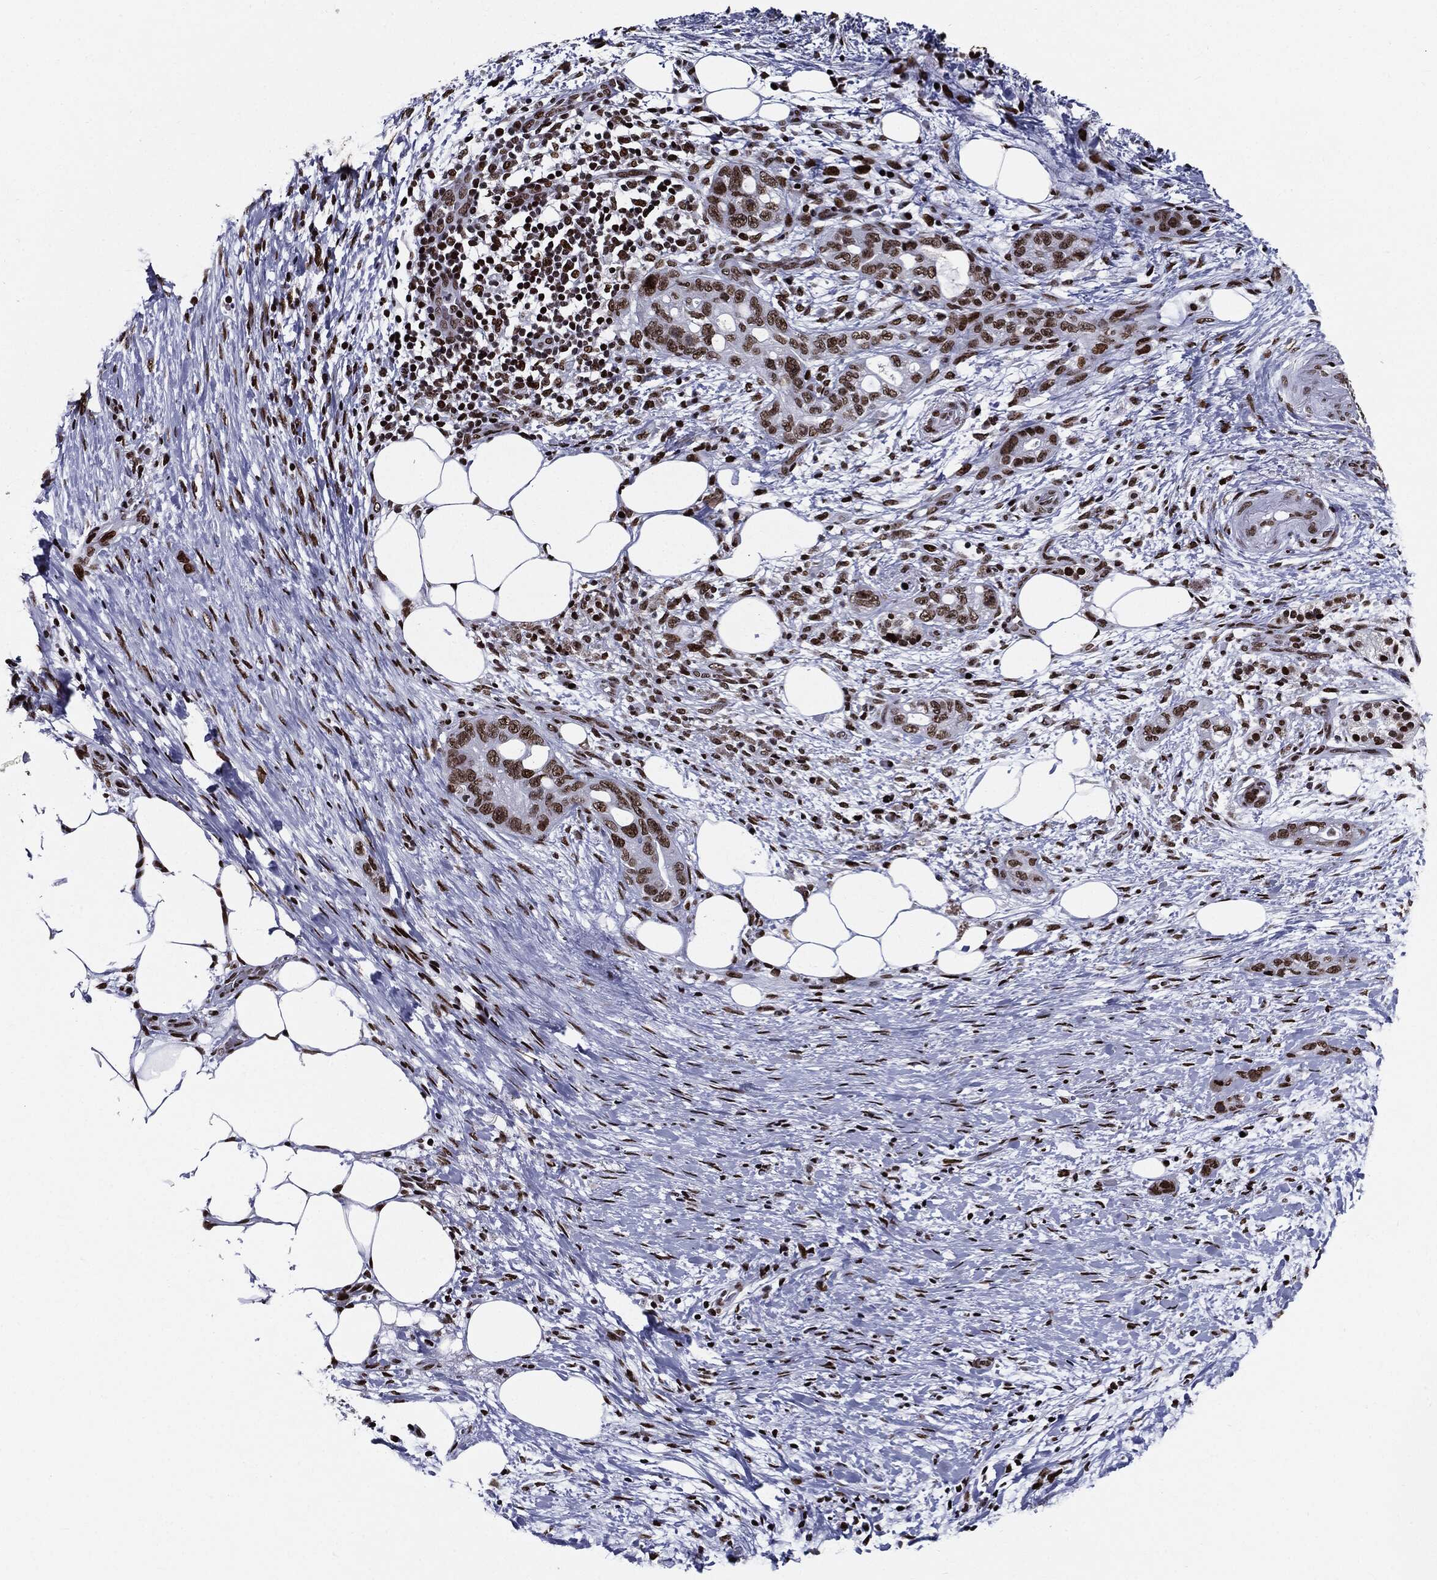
{"staining": {"intensity": "strong", "quantity": ">75%", "location": "nuclear"}, "tissue": "pancreatic cancer", "cell_type": "Tumor cells", "image_type": "cancer", "snomed": [{"axis": "morphology", "description": "Adenocarcinoma, NOS"}, {"axis": "topography", "description": "Pancreas"}], "caption": "There is high levels of strong nuclear expression in tumor cells of adenocarcinoma (pancreatic), as demonstrated by immunohistochemical staining (brown color).", "gene": "ZFP91", "patient": {"sex": "female", "age": 72}}